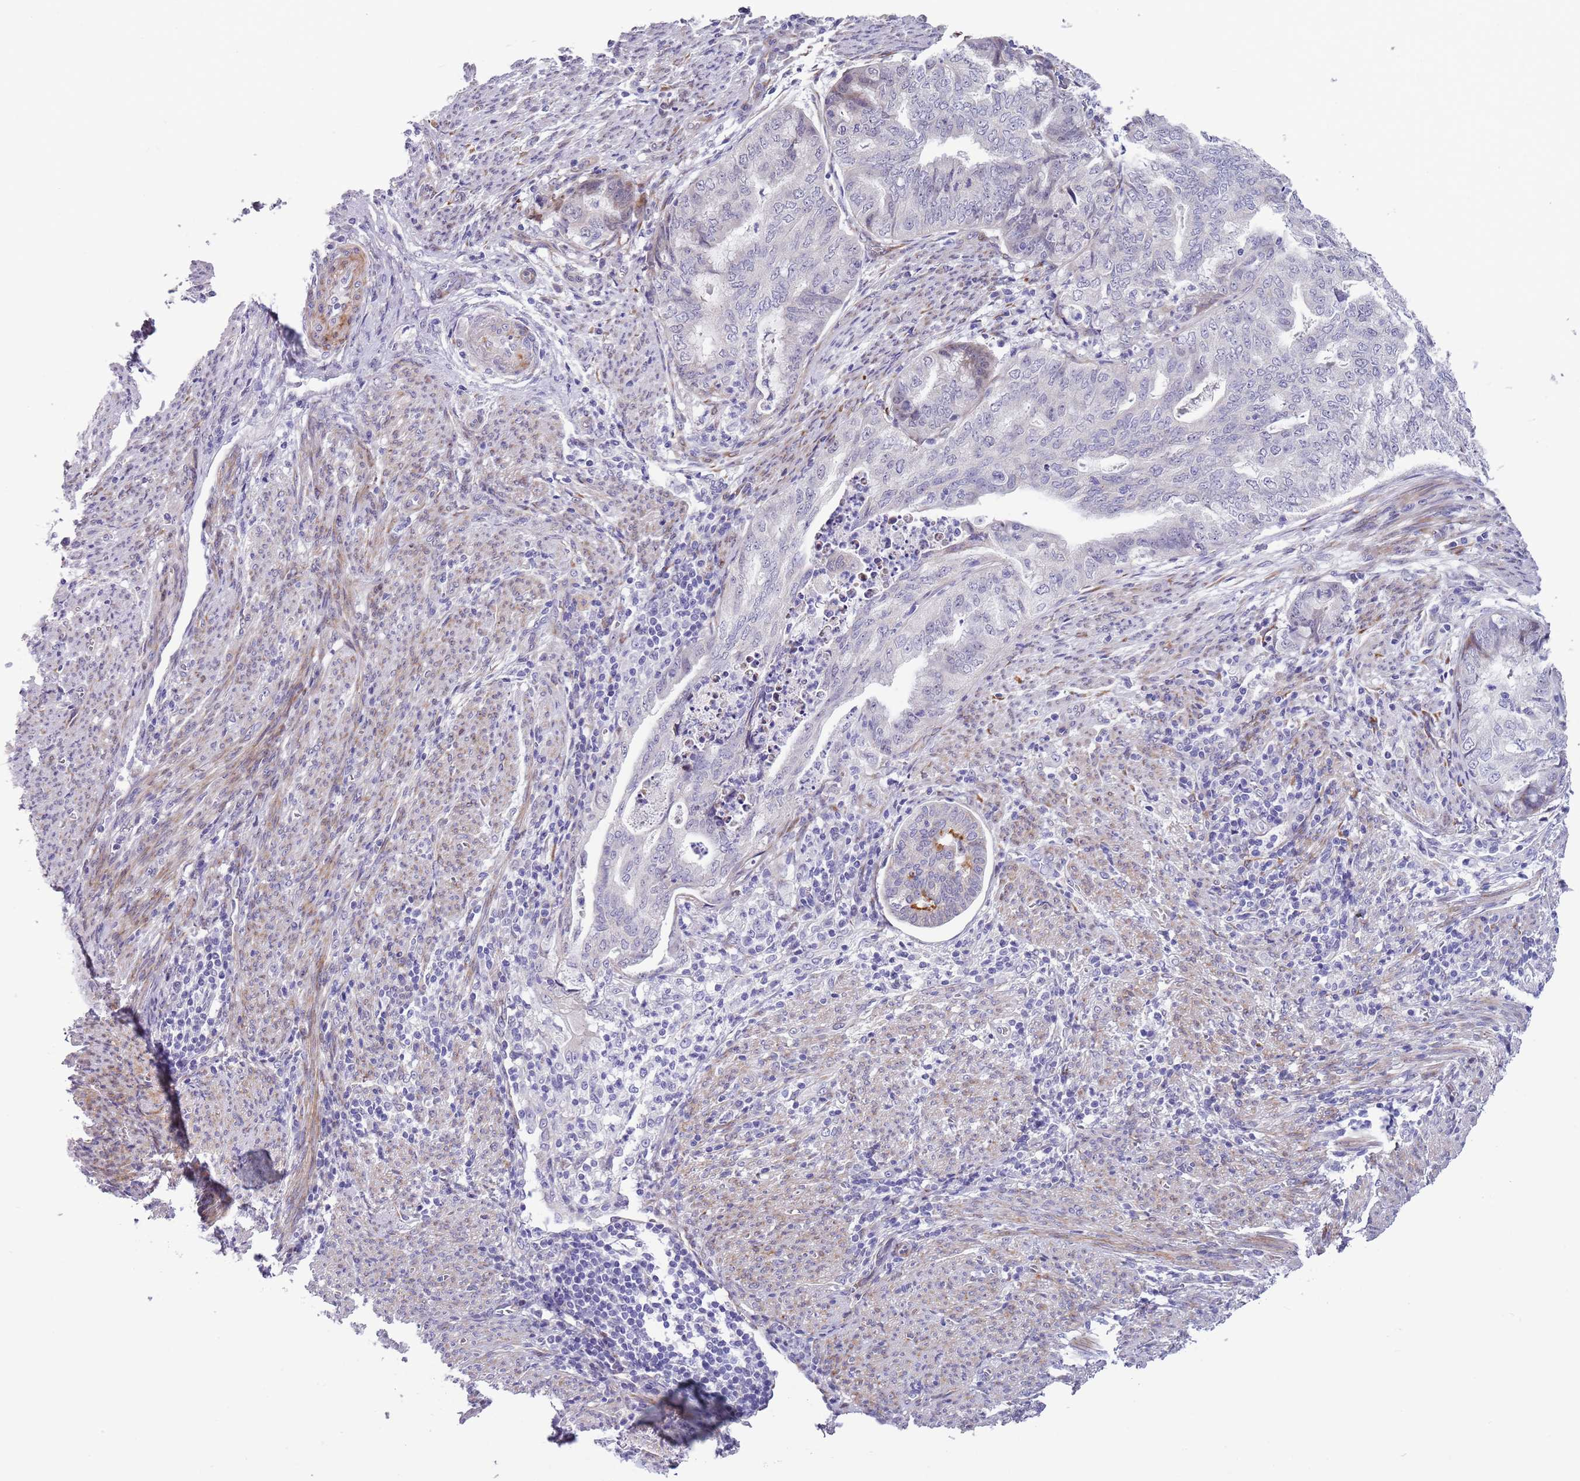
{"staining": {"intensity": "negative", "quantity": "none", "location": "none"}, "tissue": "endometrial cancer", "cell_type": "Tumor cells", "image_type": "cancer", "snomed": [{"axis": "morphology", "description": "Adenocarcinoma, NOS"}, {"axis": "topography", "description": "Endometrium"}], "caption": "High power microscopy micrograph of an immunohistochemistry (IHC) micrograph of adenocarcinoma (endometrial), revealing no significant positivity in tumor cells.", "gene": "MRPL32", "patient": {"sex": "female", "age": 79}}